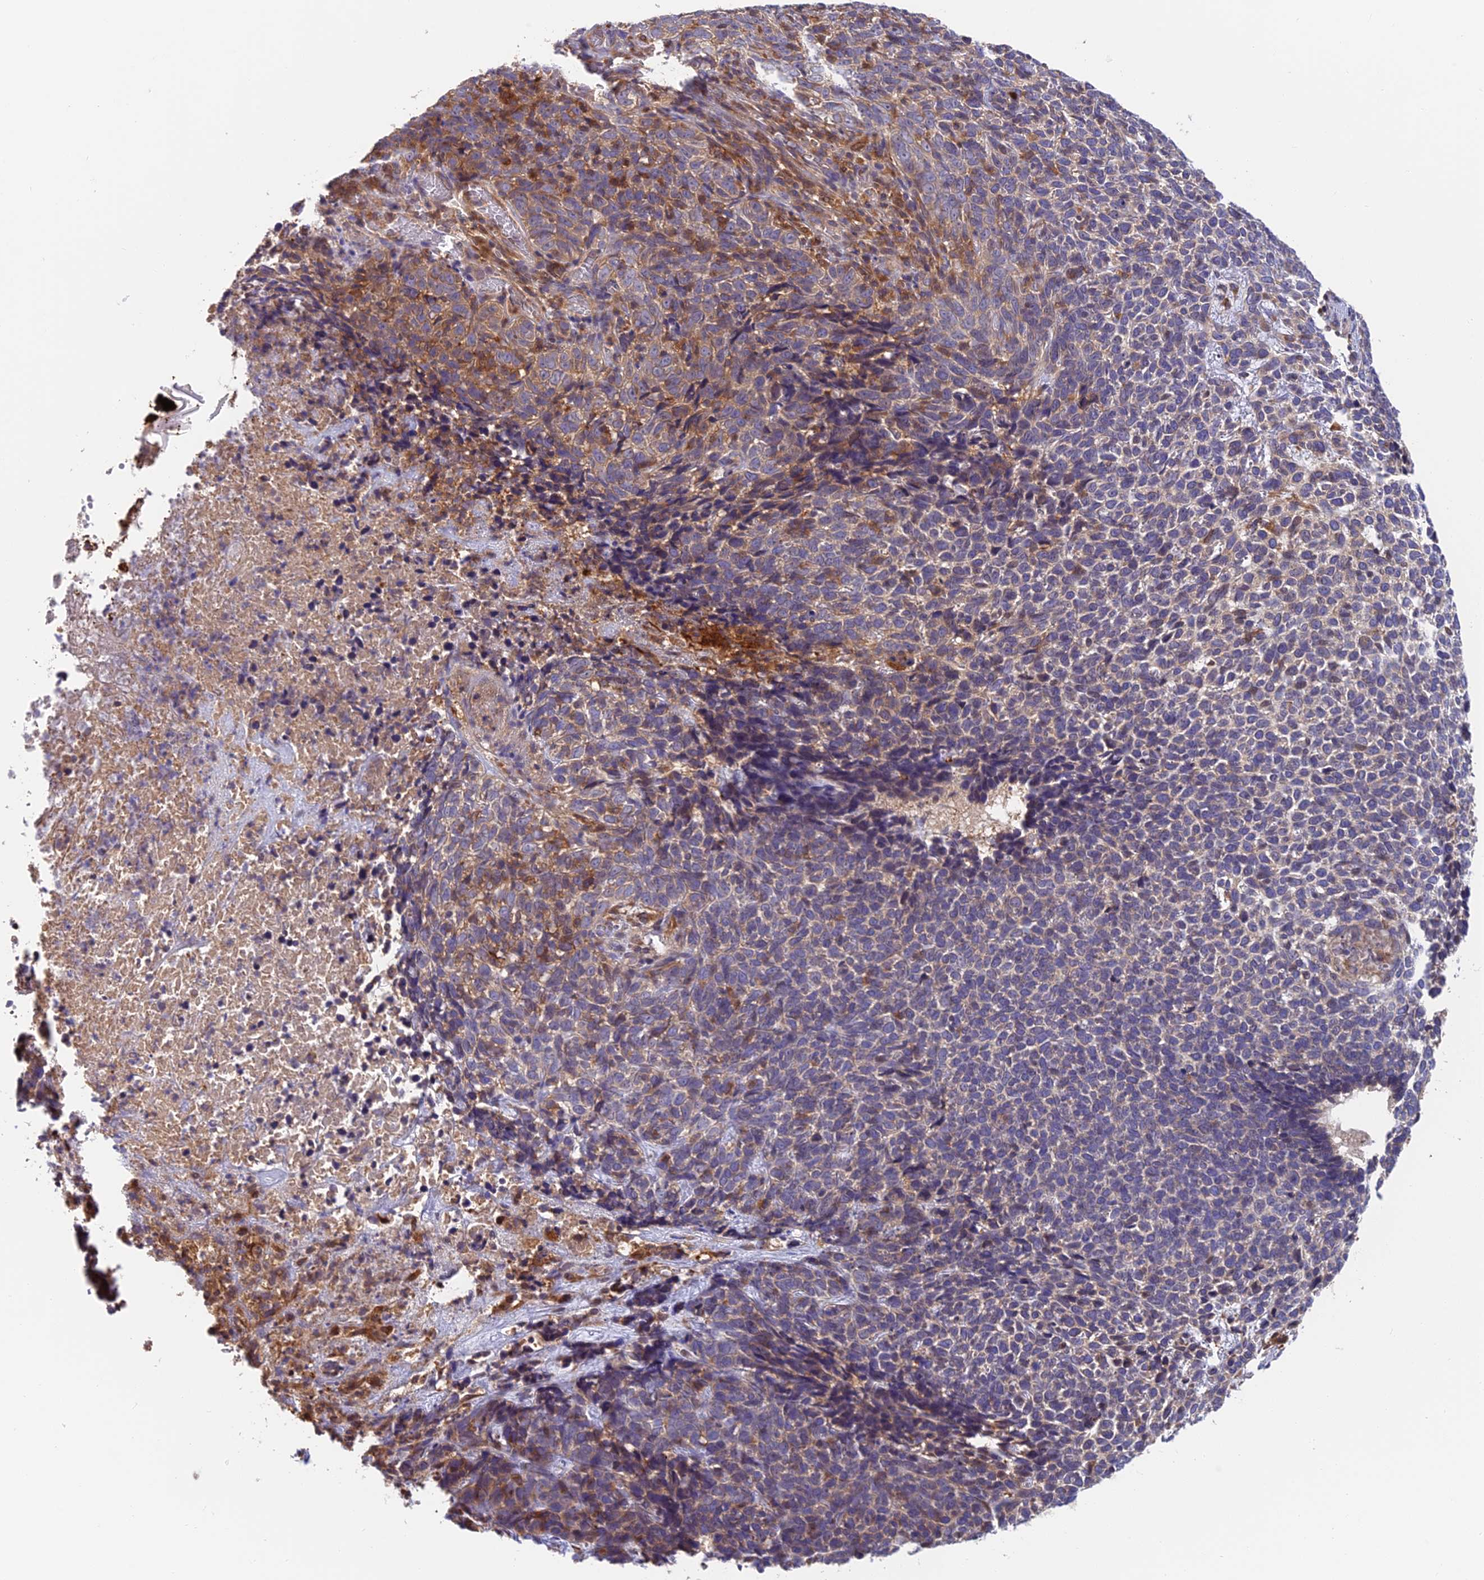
{"staining": {"intensity": "moderate", "quantity": "<25%", "location": "cytoplasmic/membranous"}, "tissue": "skin cancer", "cell_type": "Tumor cells", "image_type": "cancer", "snomed": [{"axis": "morphology", "description": "Basal cell carcinoma"}, {"axis": "topography", "description": "Skin"}], "caption": "Basal cell carcinoma (skin) stained with a protein marker displays moderate staining in tumor cells.", "gene": "IPO5", "patient": {"sex": "female", "age": 84}}